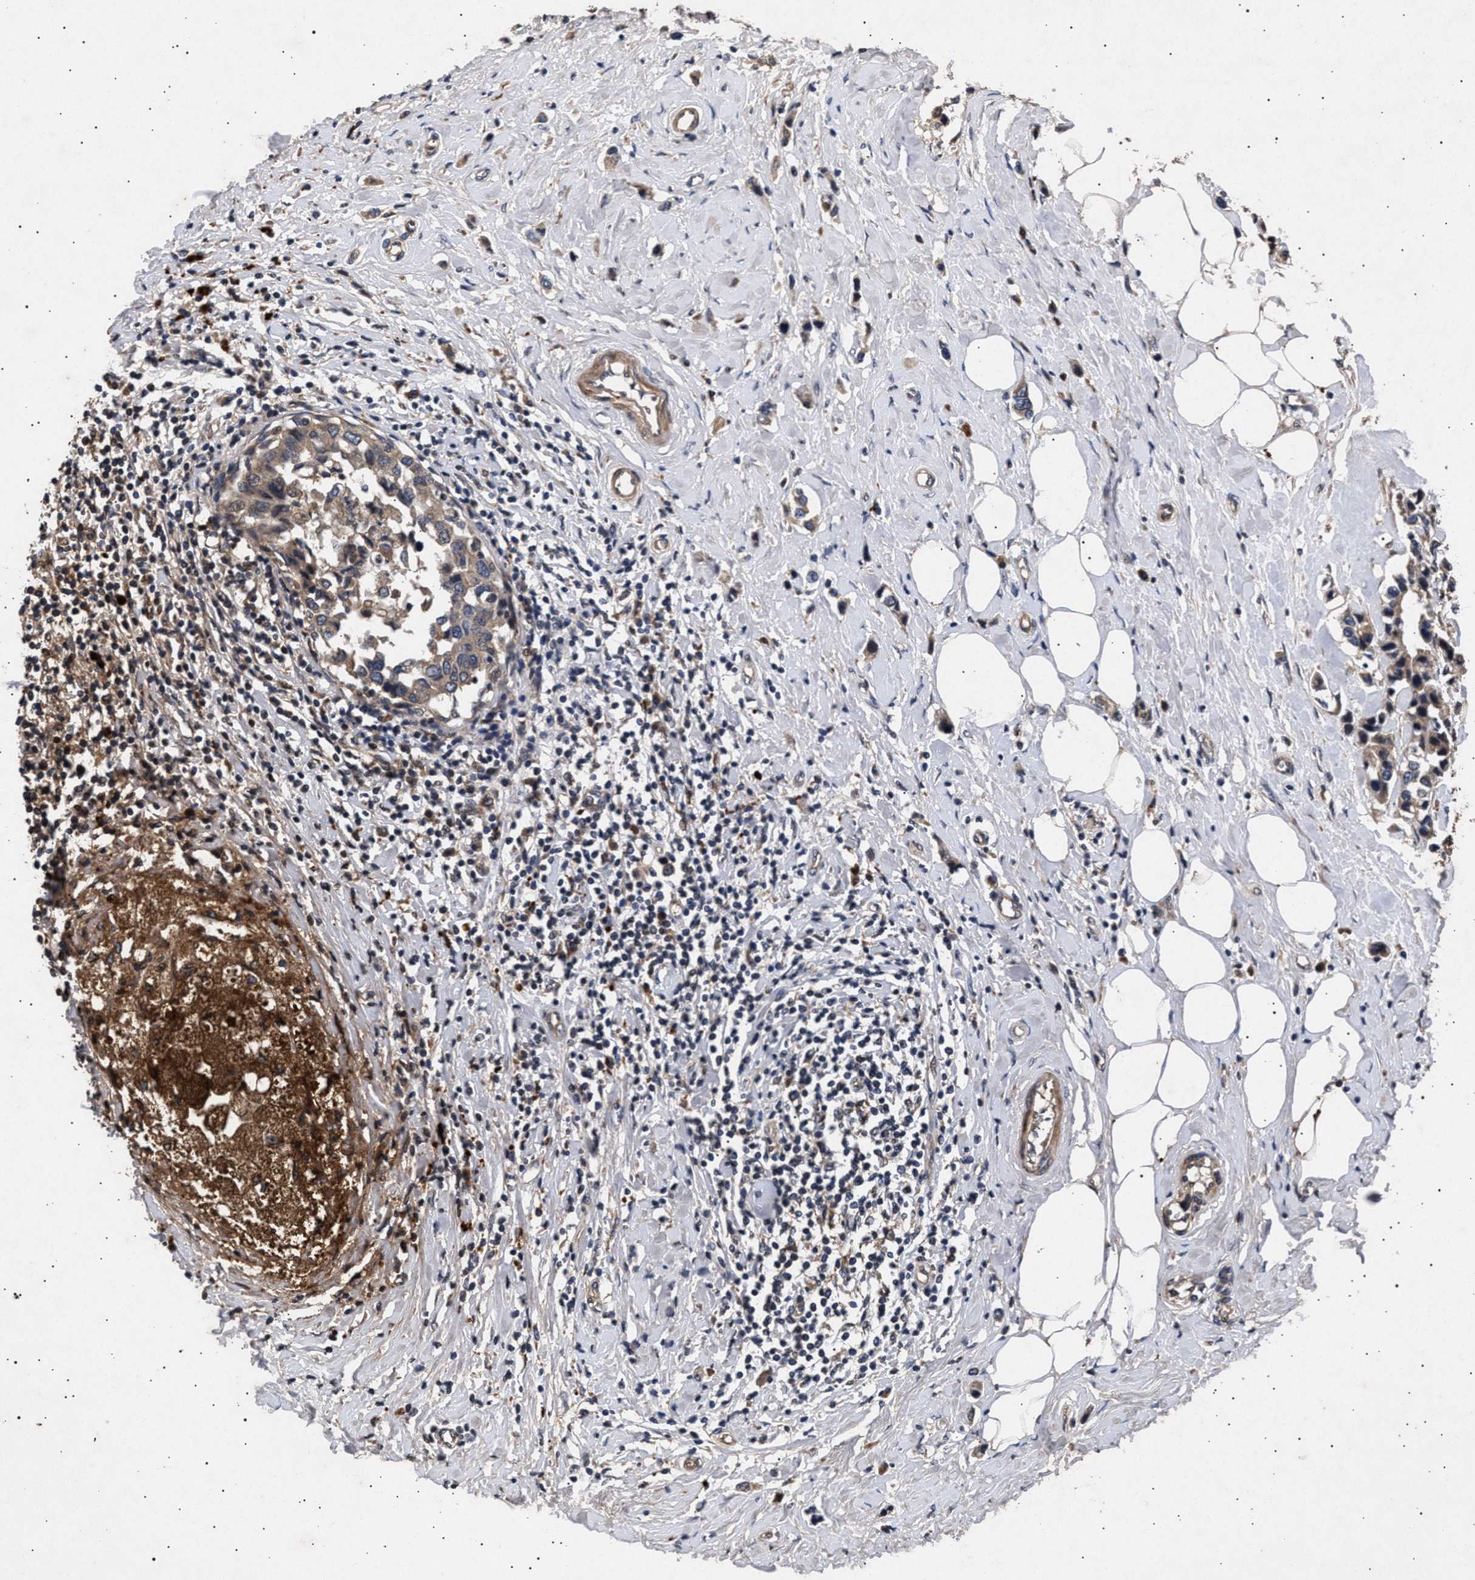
{"staining": {"intensity": "weak", "quantity": ">75%", "location": "cytoplasmic/membranous"}, "tissue": "breast cancer", "cell_type": "Tumor cells", "image_type": "cancer", "snomed": [{"axis": "morphology", "description": "Normal tissue, NOS"}, {"axis": "morphology", "description": "Duct carcinoma"}, {"axis": "topography", "description": "Breast"}], "caption": "DAB (3,3'-diaminobenzidine) immunohistochemical staining of breast invasive ductal carcinoma shows weak cytoplasmic/membranous protein positivity in approximately >75% of tumor cells.", "gene": "ITGB5", "patient": {"sex": "female", "age": 50}}